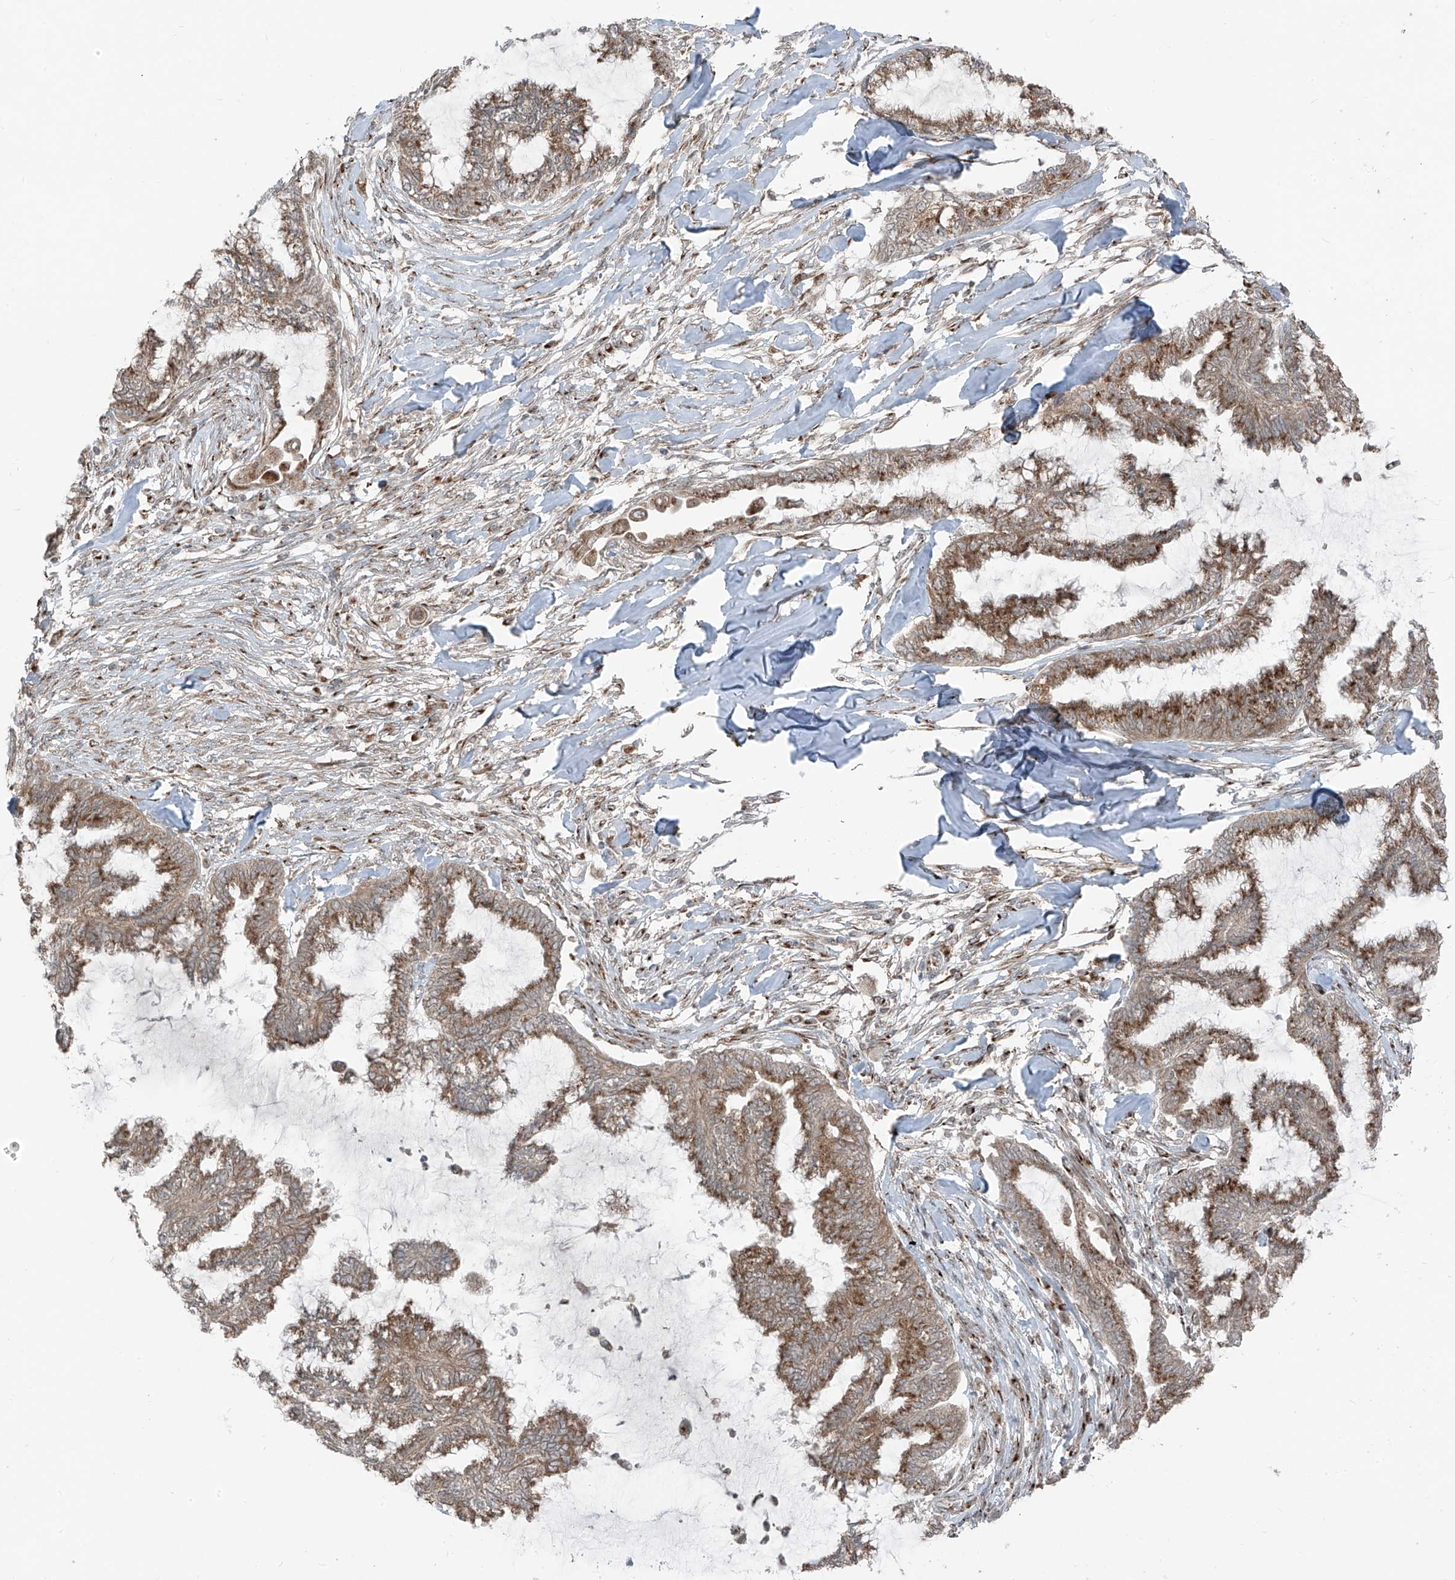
{"staining": {"intensity": "moderate", "quantity": ">75%", "location": "cytoplasmic/membranous"}, "tissue": "endometrial cancer", "cell_type": "Tumor cells", "image_type": "cancer", "snomed": [{"axis": "morphology", "description": "Adenocarcinoma, NOS"}, {"axis": "topography", "description": "Endometrium"}], "caption": "Immunohistochemical staining of endometrial cancer (adenocarcinoma) reveals moderate cytoplasmic/membranous protein expression in about >75% of tumor cells.", "gene": "ERLEC1", "patient": {"sex": "female", "age": 86}}